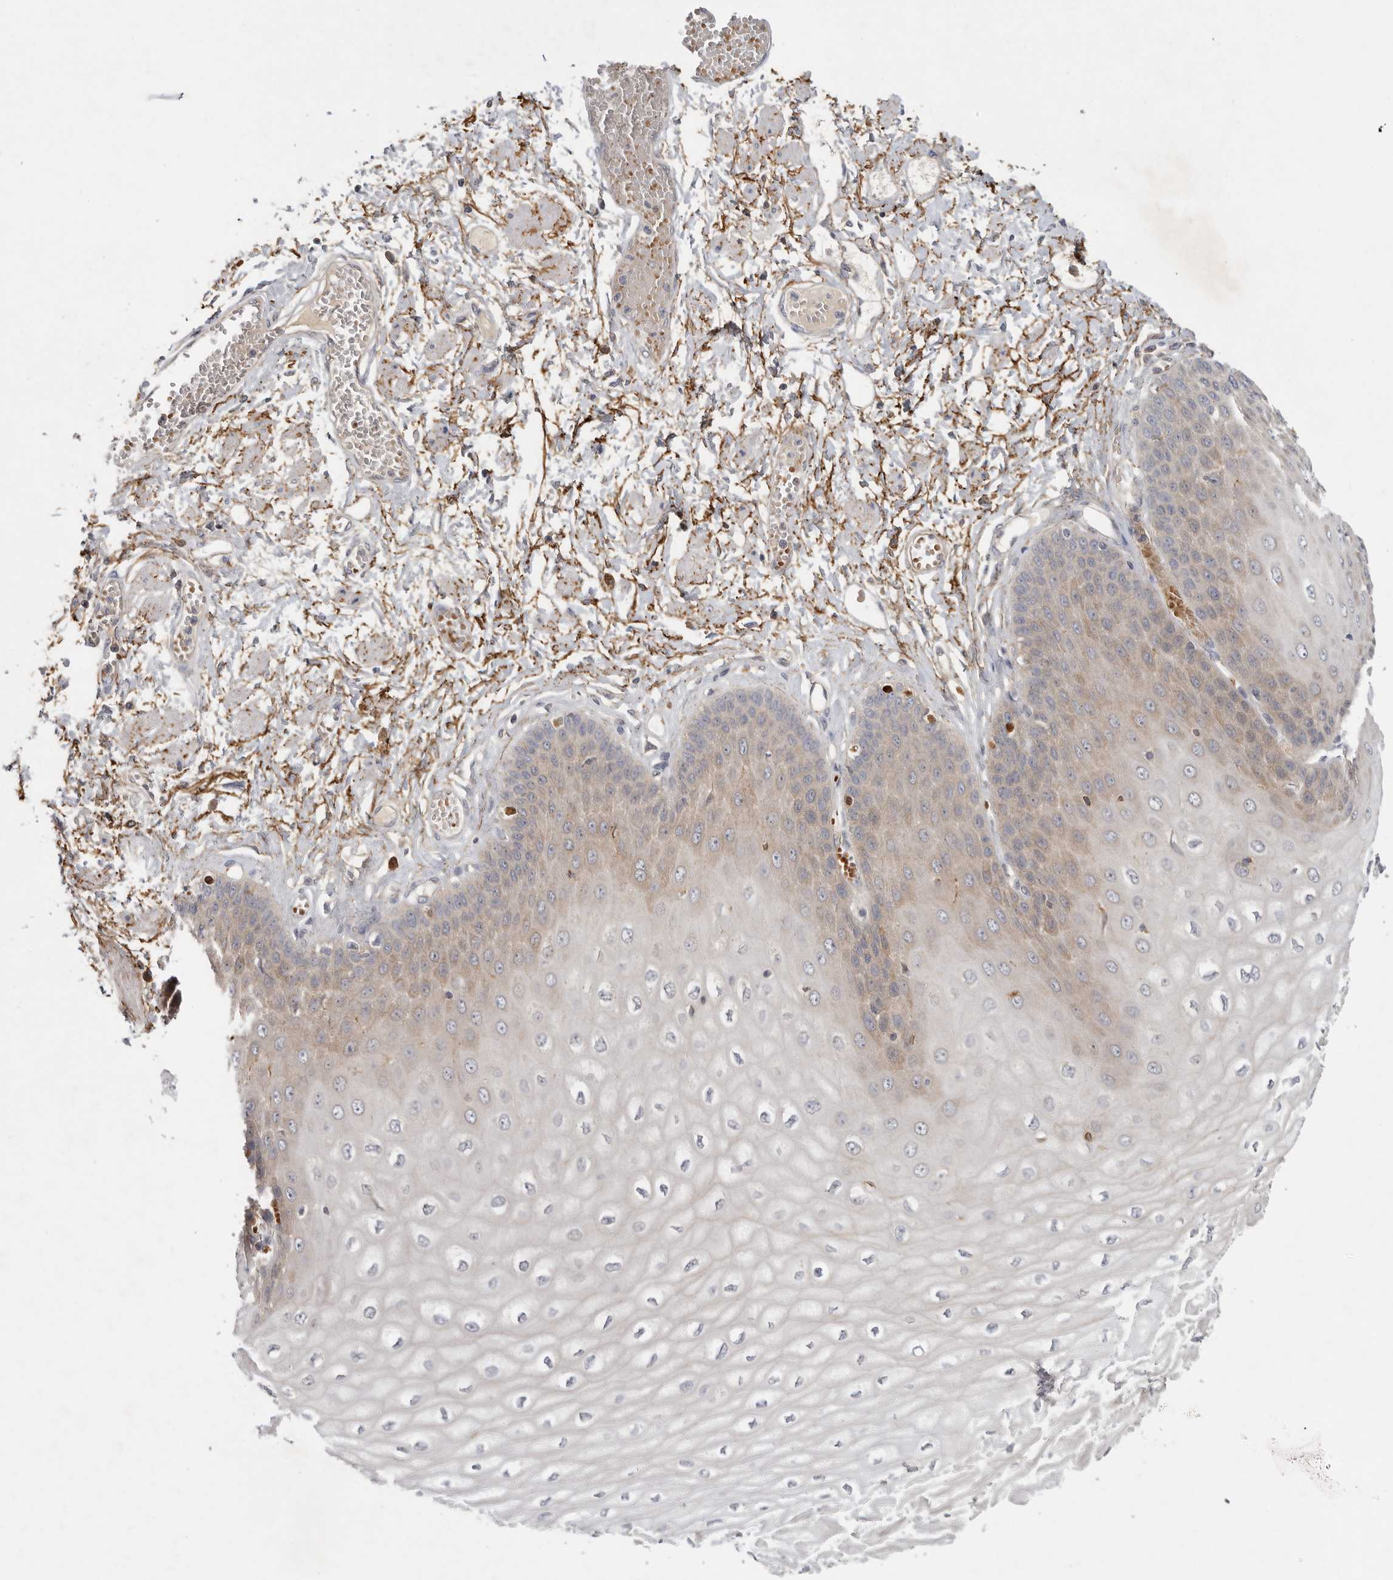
{"staining": {"intensity": "moderate", "quantity": "25%-75%", "location": "cytoplasmic/membranous"}, "tissue": "esophagus", "cell_type": "Squamous epithelial cells", "image_type": "normal", "snomed": [{"axis": "morphology", "description": "Normal tissue, NOS"}, {"axis": "topography", "description": "Esophagus"}], "caption": "IHC (DAB) staining of benign human esophagus reveals moderate cytoplasmic/membranous protein expression in about 25%-75% of squamous epithelial cells. (DAB (3,3'-diaminobenzidine) = brown stain, brightfield microscopy at high magnification).", "gene": "CFAP298", "patient": {"sex": "male", "age": 60}}